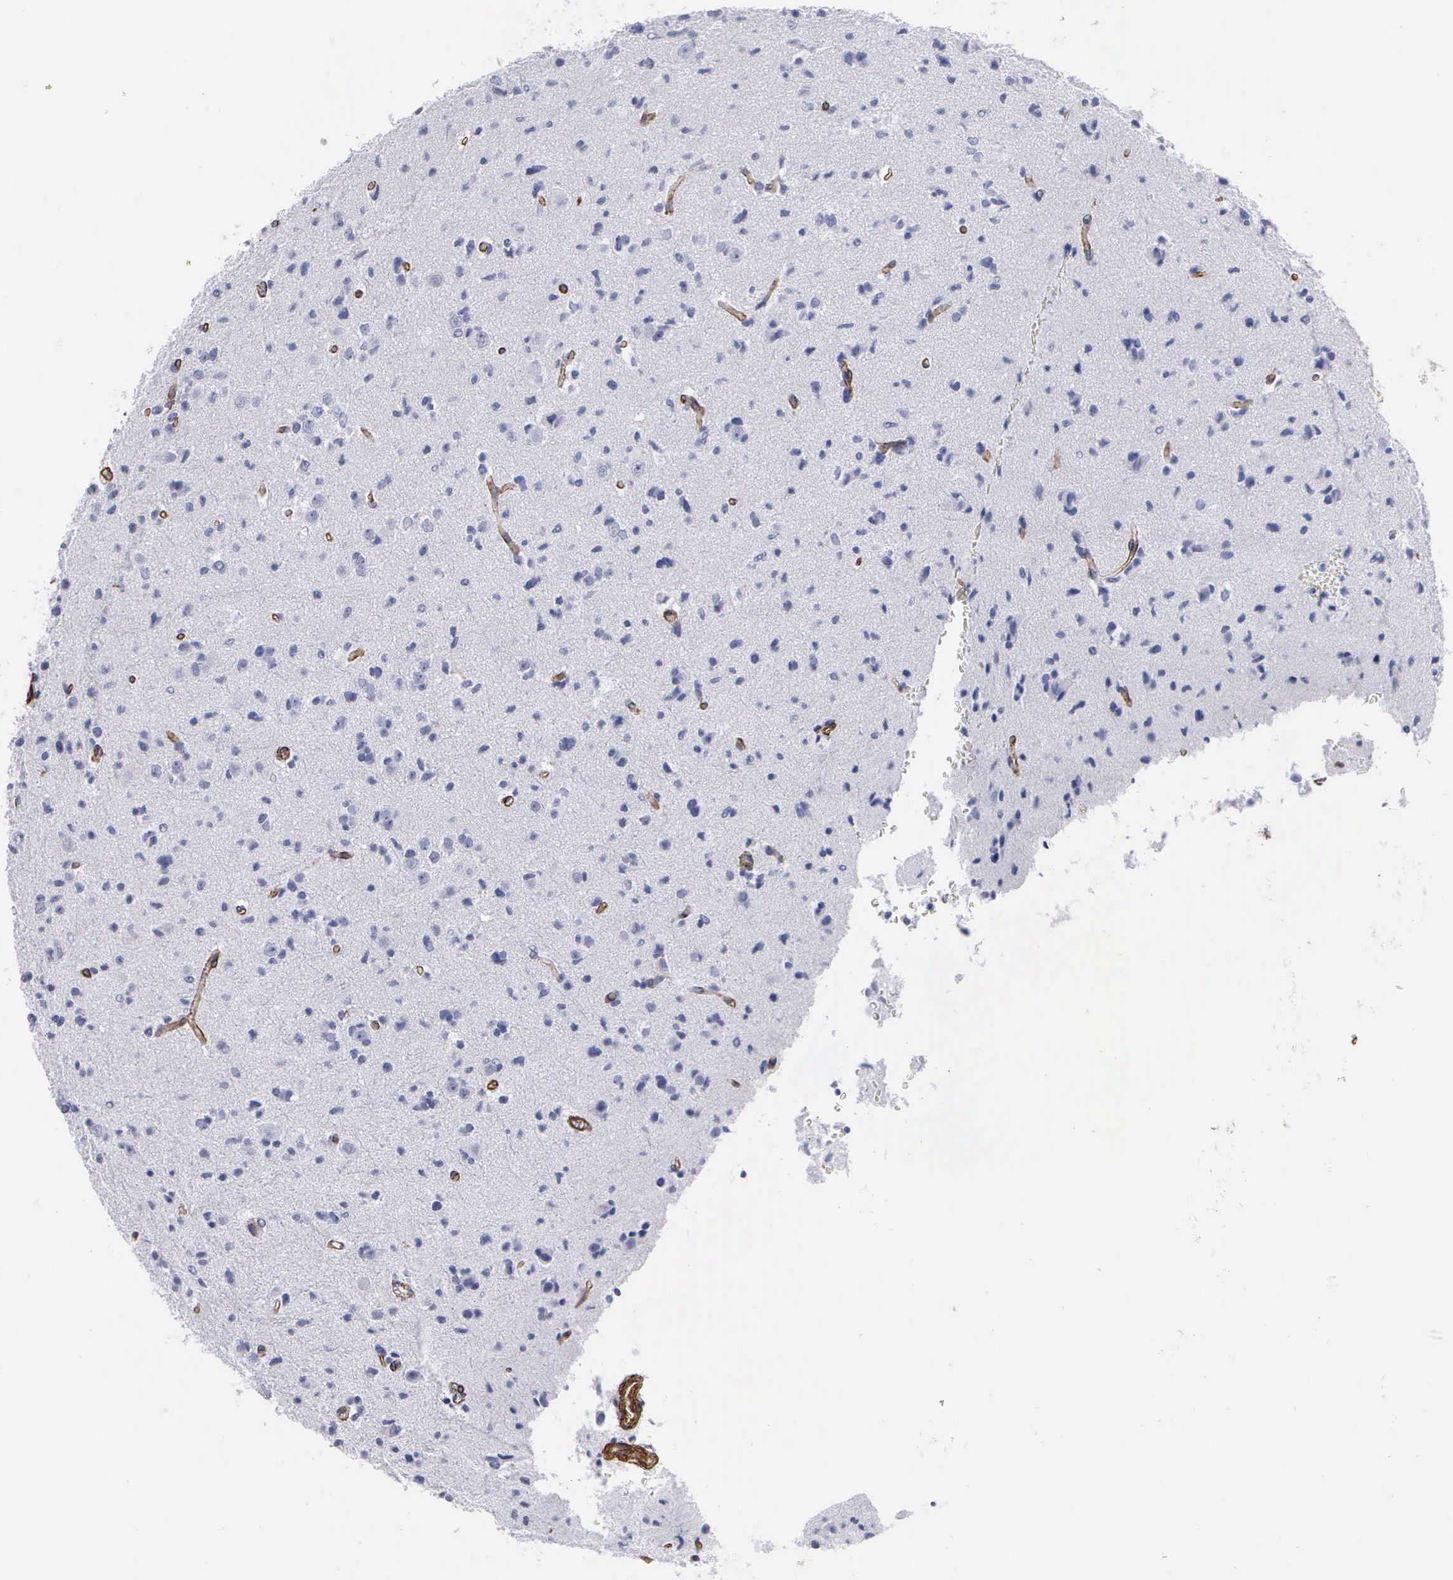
{"staining": {"intensity": "negative", "quantity": "none", "location": "none"}, "tissue": "glioma", "cell_type": "Tumor cells", "image_type": "cancer", "snomed": [{"axis": "morphology", "description": "Glioma, malignant, Low grade"}, {"axis": "topography", "description": "Brain"}], "caption": "Tumor cells show no significant protein staining in malignant glioma (low-grade).", "gene": "MAGEB10", "patient": {"sex": "female", "age": 46}}